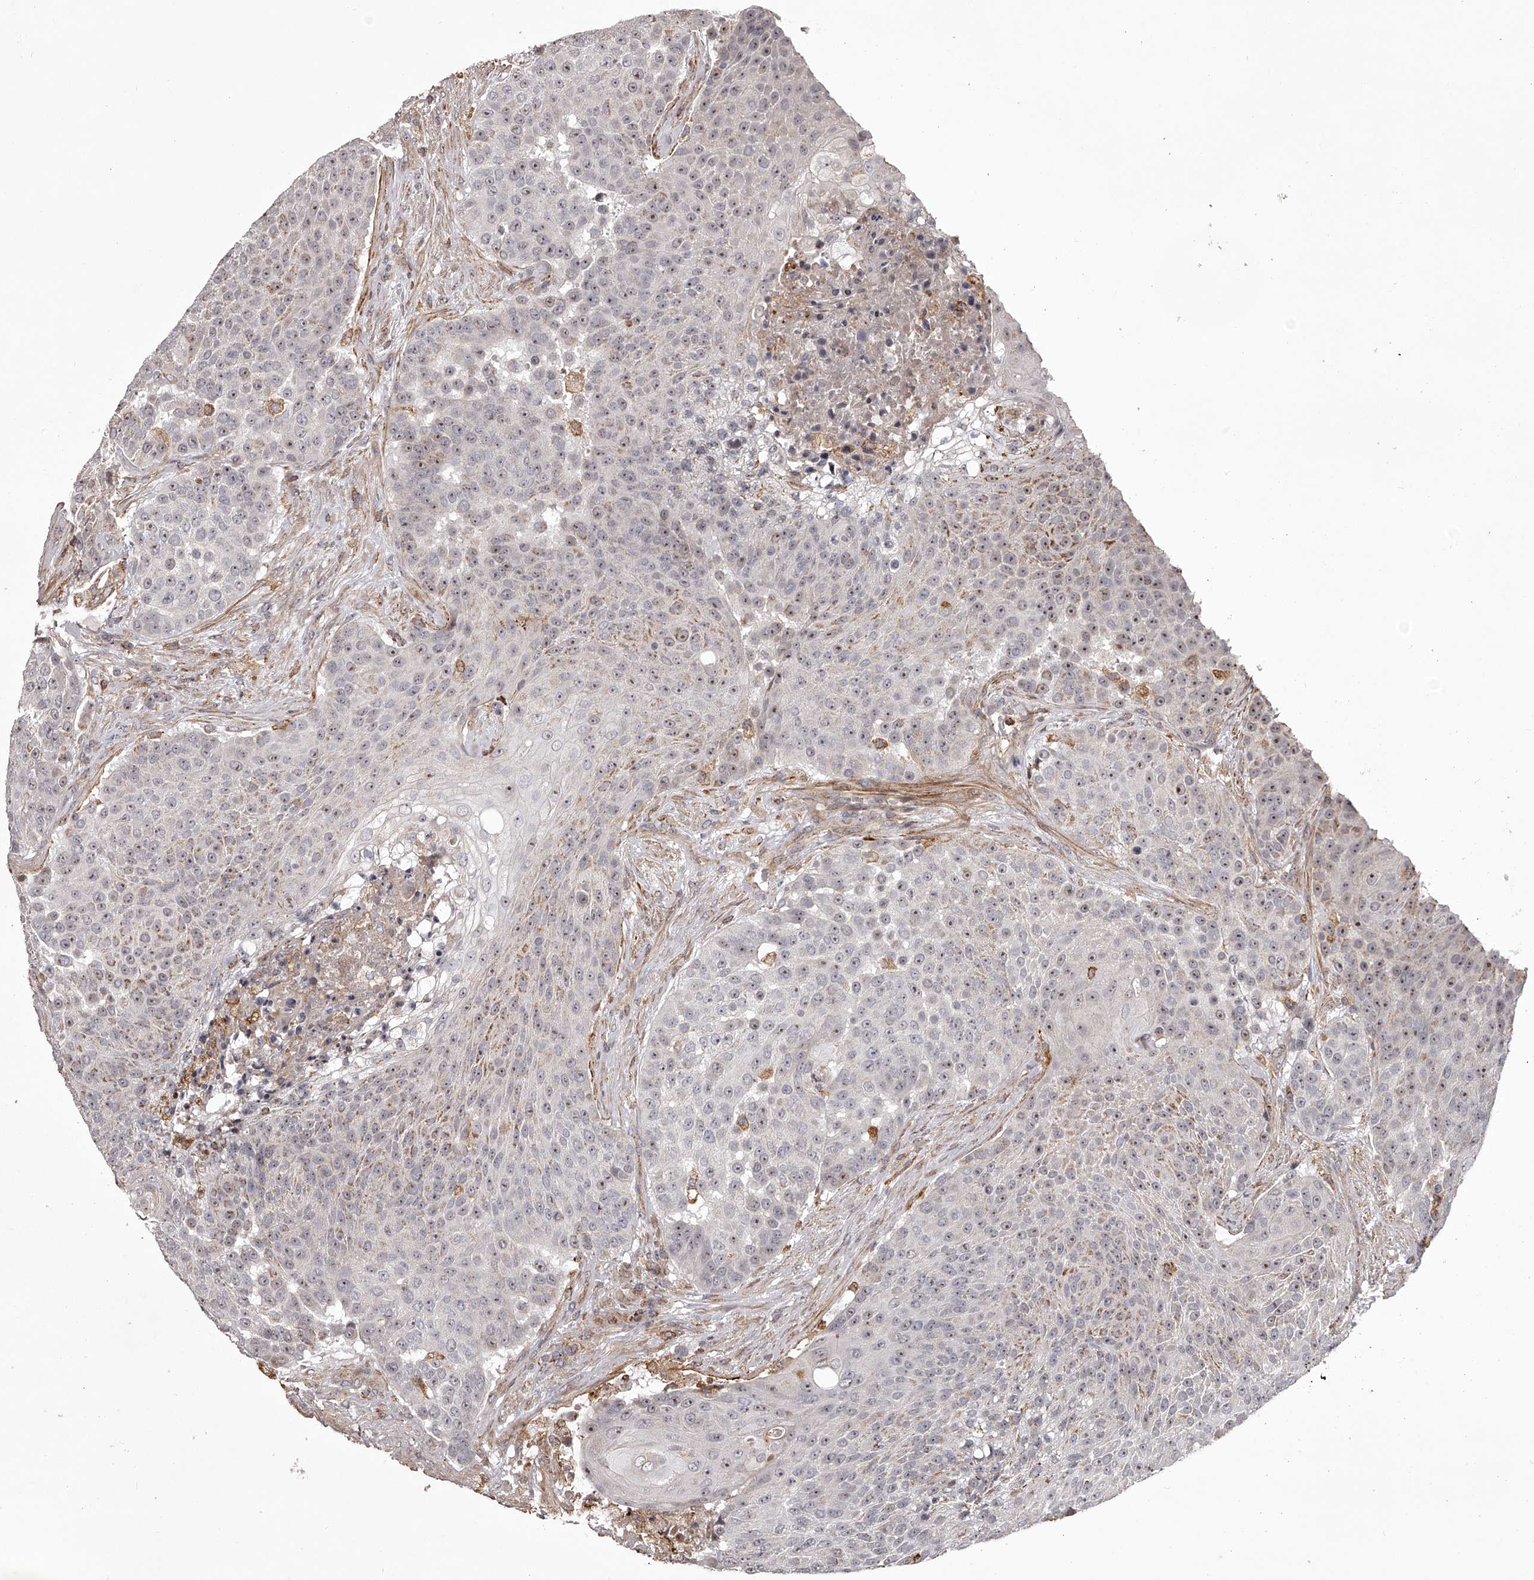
{"staining": {"intensity": "weak", "quantity": ">75%", "location": "nuclear"}, "tissue": "urothelial cancer", "cell_type": "Tumor cells", "image_type": "cancer", "snomed": [{"axis": "morphology", "description": "Urothelial carcinoma, High grade"}, {"axis": "topography", "description": "Urinary bladder"}], "caption": "Protein staining of high-grade urothelial carcinoma tissue shows weak nuclear expression in approximately >75% of tumor cells.", "gene": "RRP36", "patient": {"sex": "female", "age": 63}}